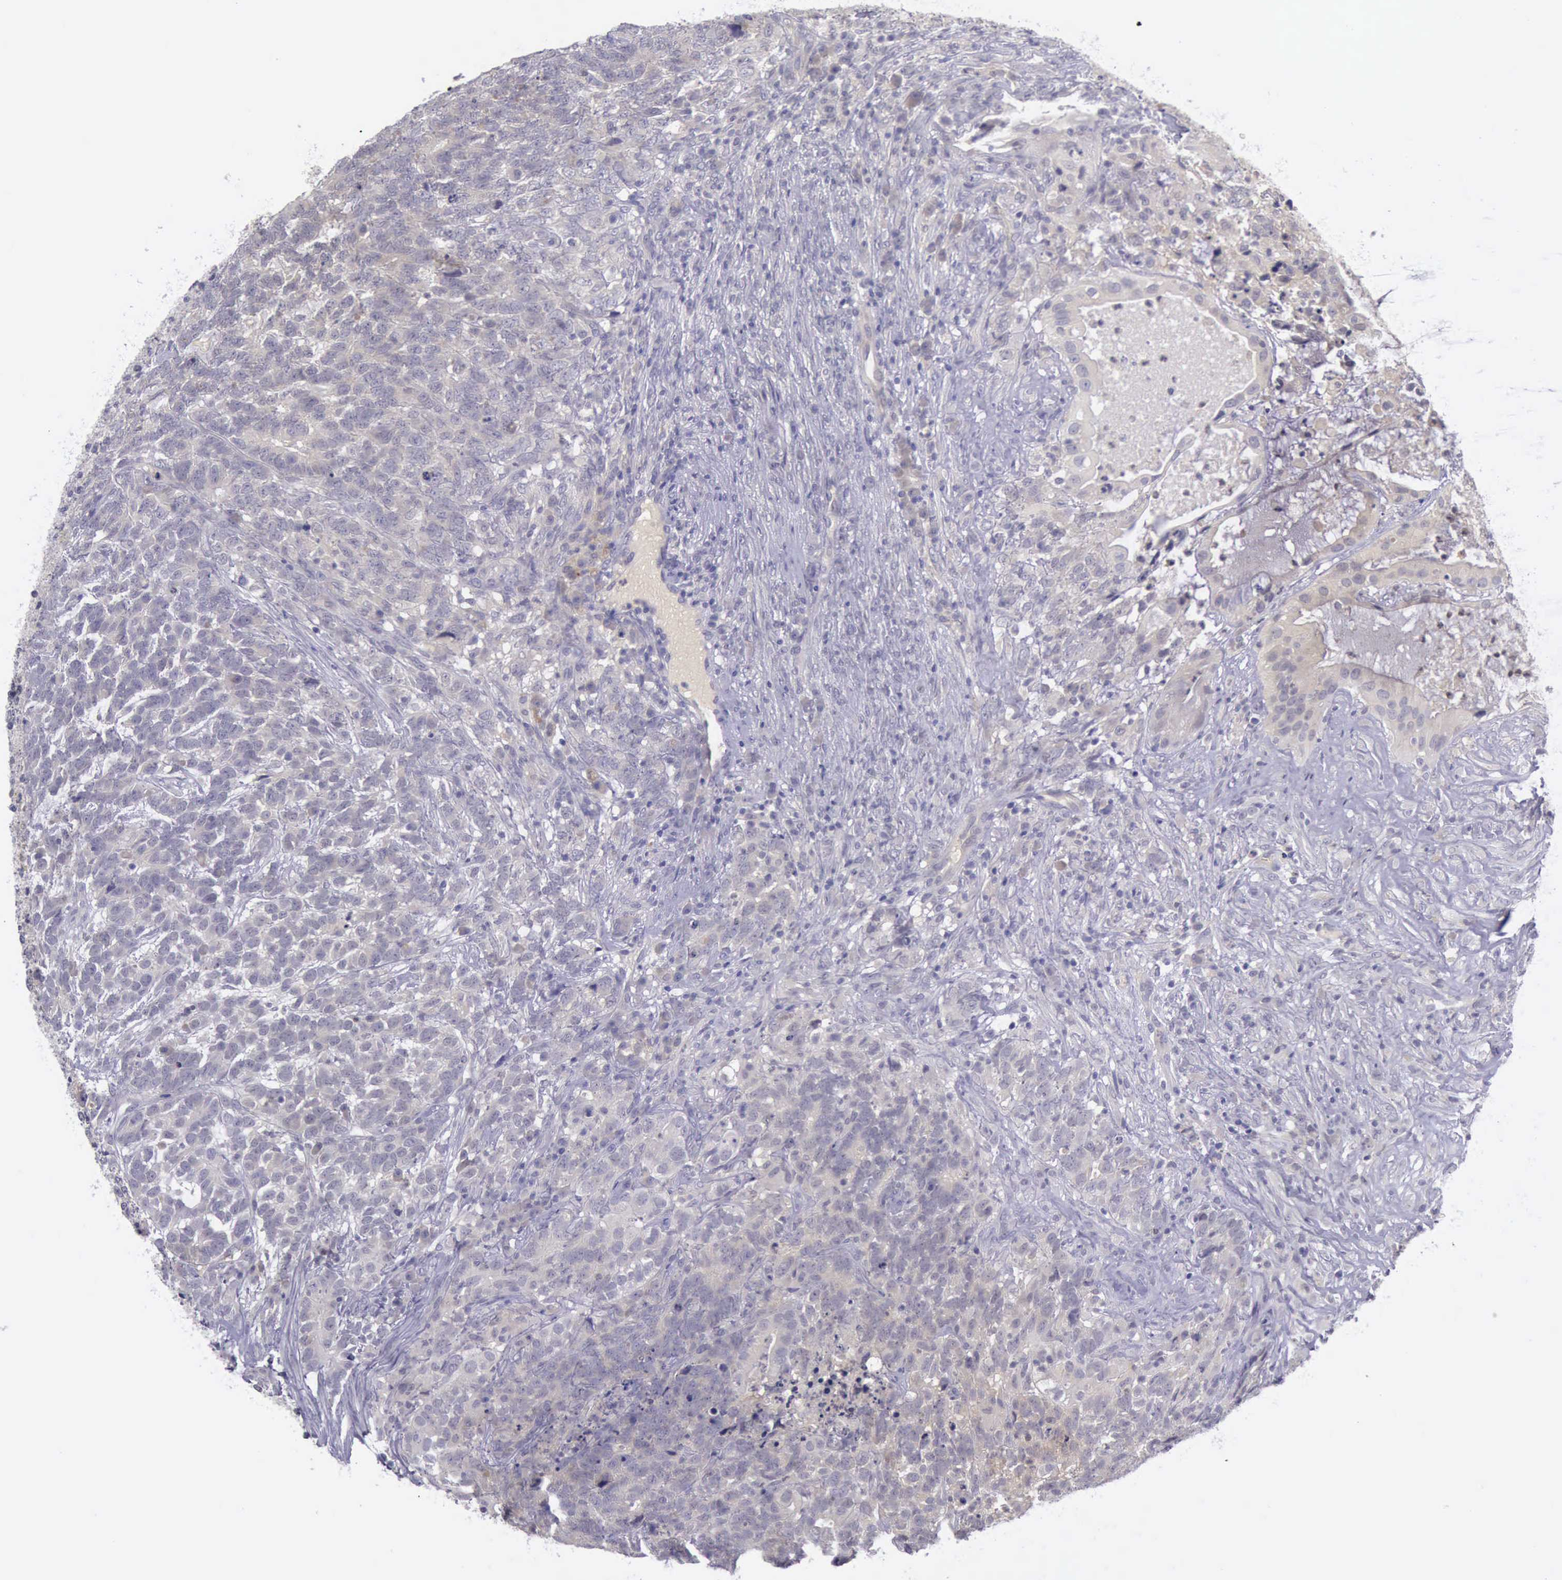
{"staining": {"intensity": "negative", "quantity": "none", "location": "none"}, "tissue": "testis cancer", "cell_type": "Tumor cells", "image_type": "cancer", "snomed": [{"axis": "morphology", "description": "Carcinoma, Embryonal, NOS"}, {"axis": "topography", "description": "Testis"}], "caption": "The micrograph reveals no staining of tumor cells in testis cancer (embryonal carcinoma).", "gene": "ARNT2", "patient": {"sex": "male", "age": 26}}